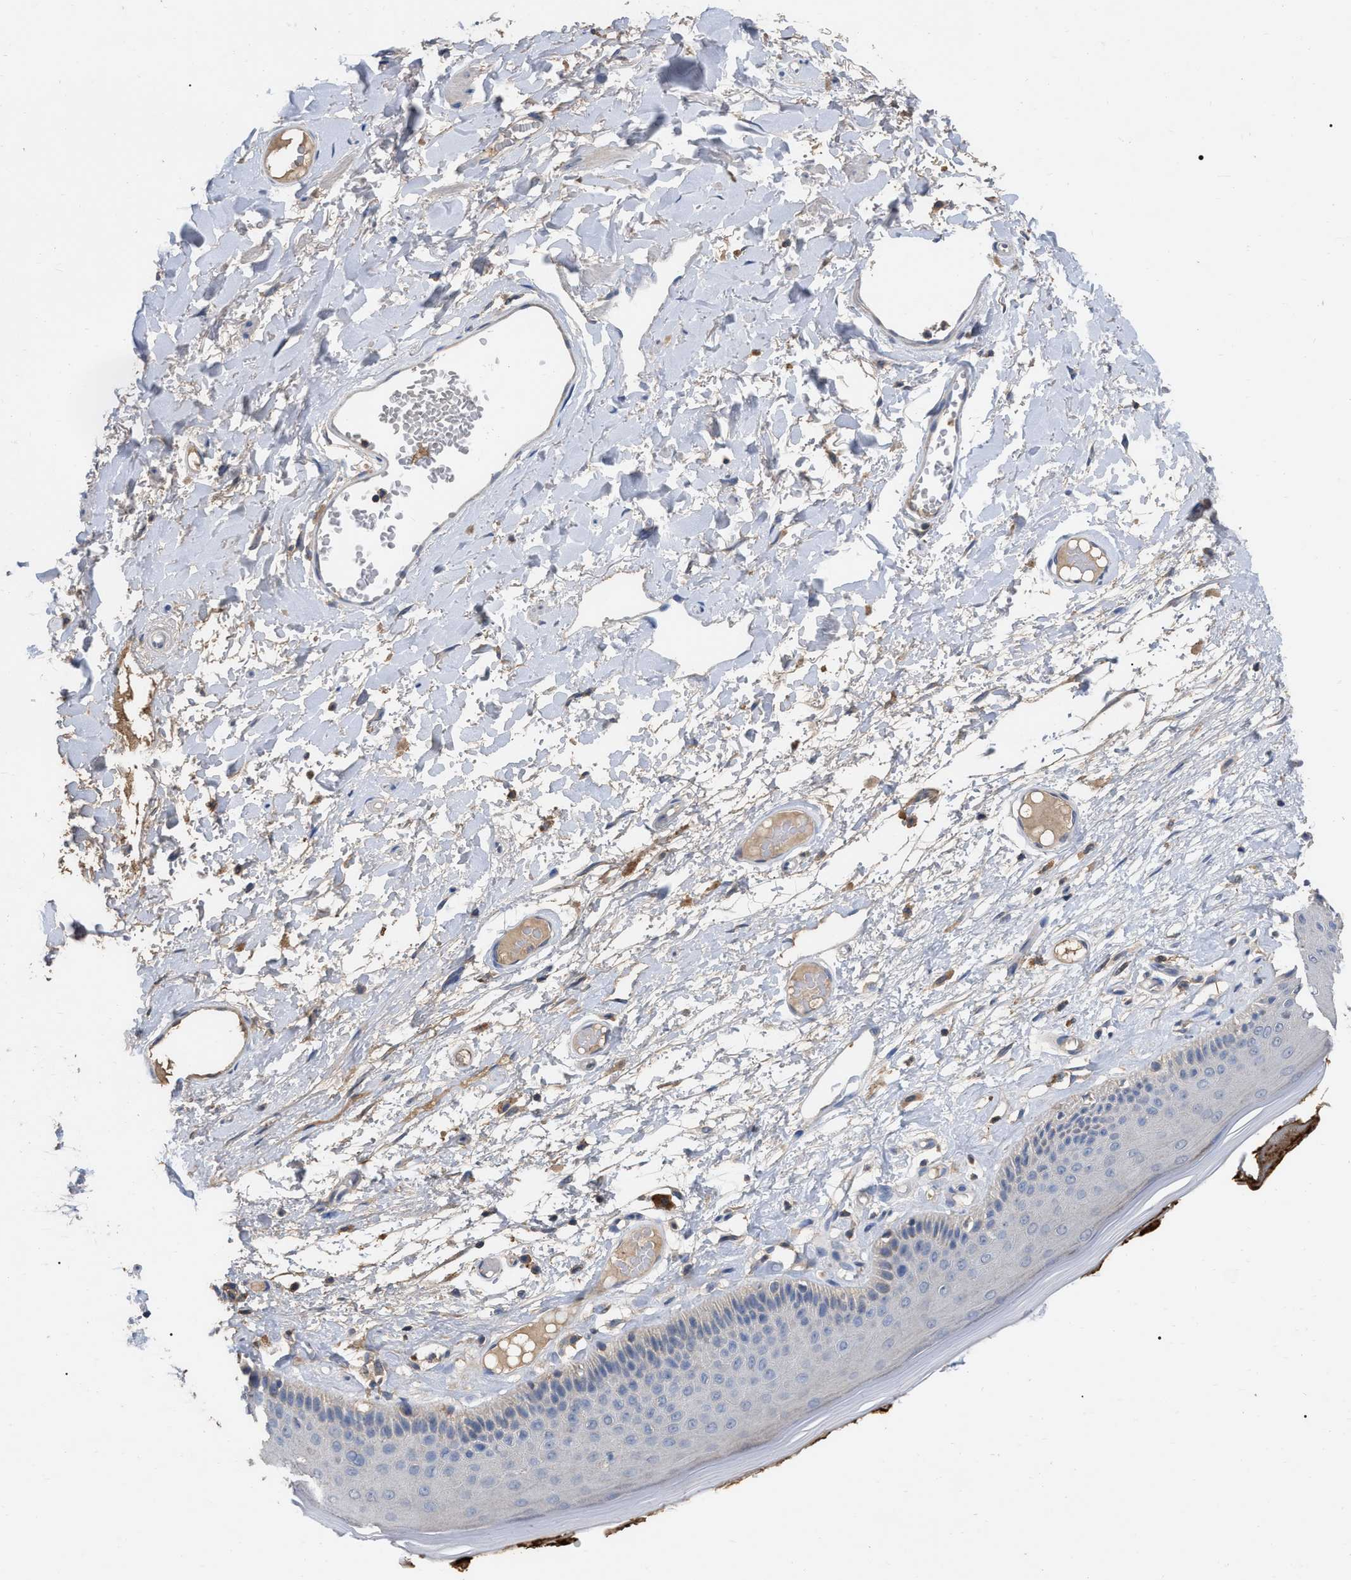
{"staining": {"intensity": "weak", "quantity": "<25%", "location": "cytoplasmic/membranous"}, "tissue": "skin", "cell_type": "Epidermal cells", "image_type": "normal", "snomed": [{"axis": "morphology", "description": "Normal tissue, NOS"}, {"axis": "topography", "description": "Vulva"}], "caption": "DAB (3,3'-diaminobenzidine) immunohistochemical staining of benign human skin exhibits no significant positivity in epidermal cells.", "gene": "GPR179", "patient": {"sex": "female", "age": 73}}